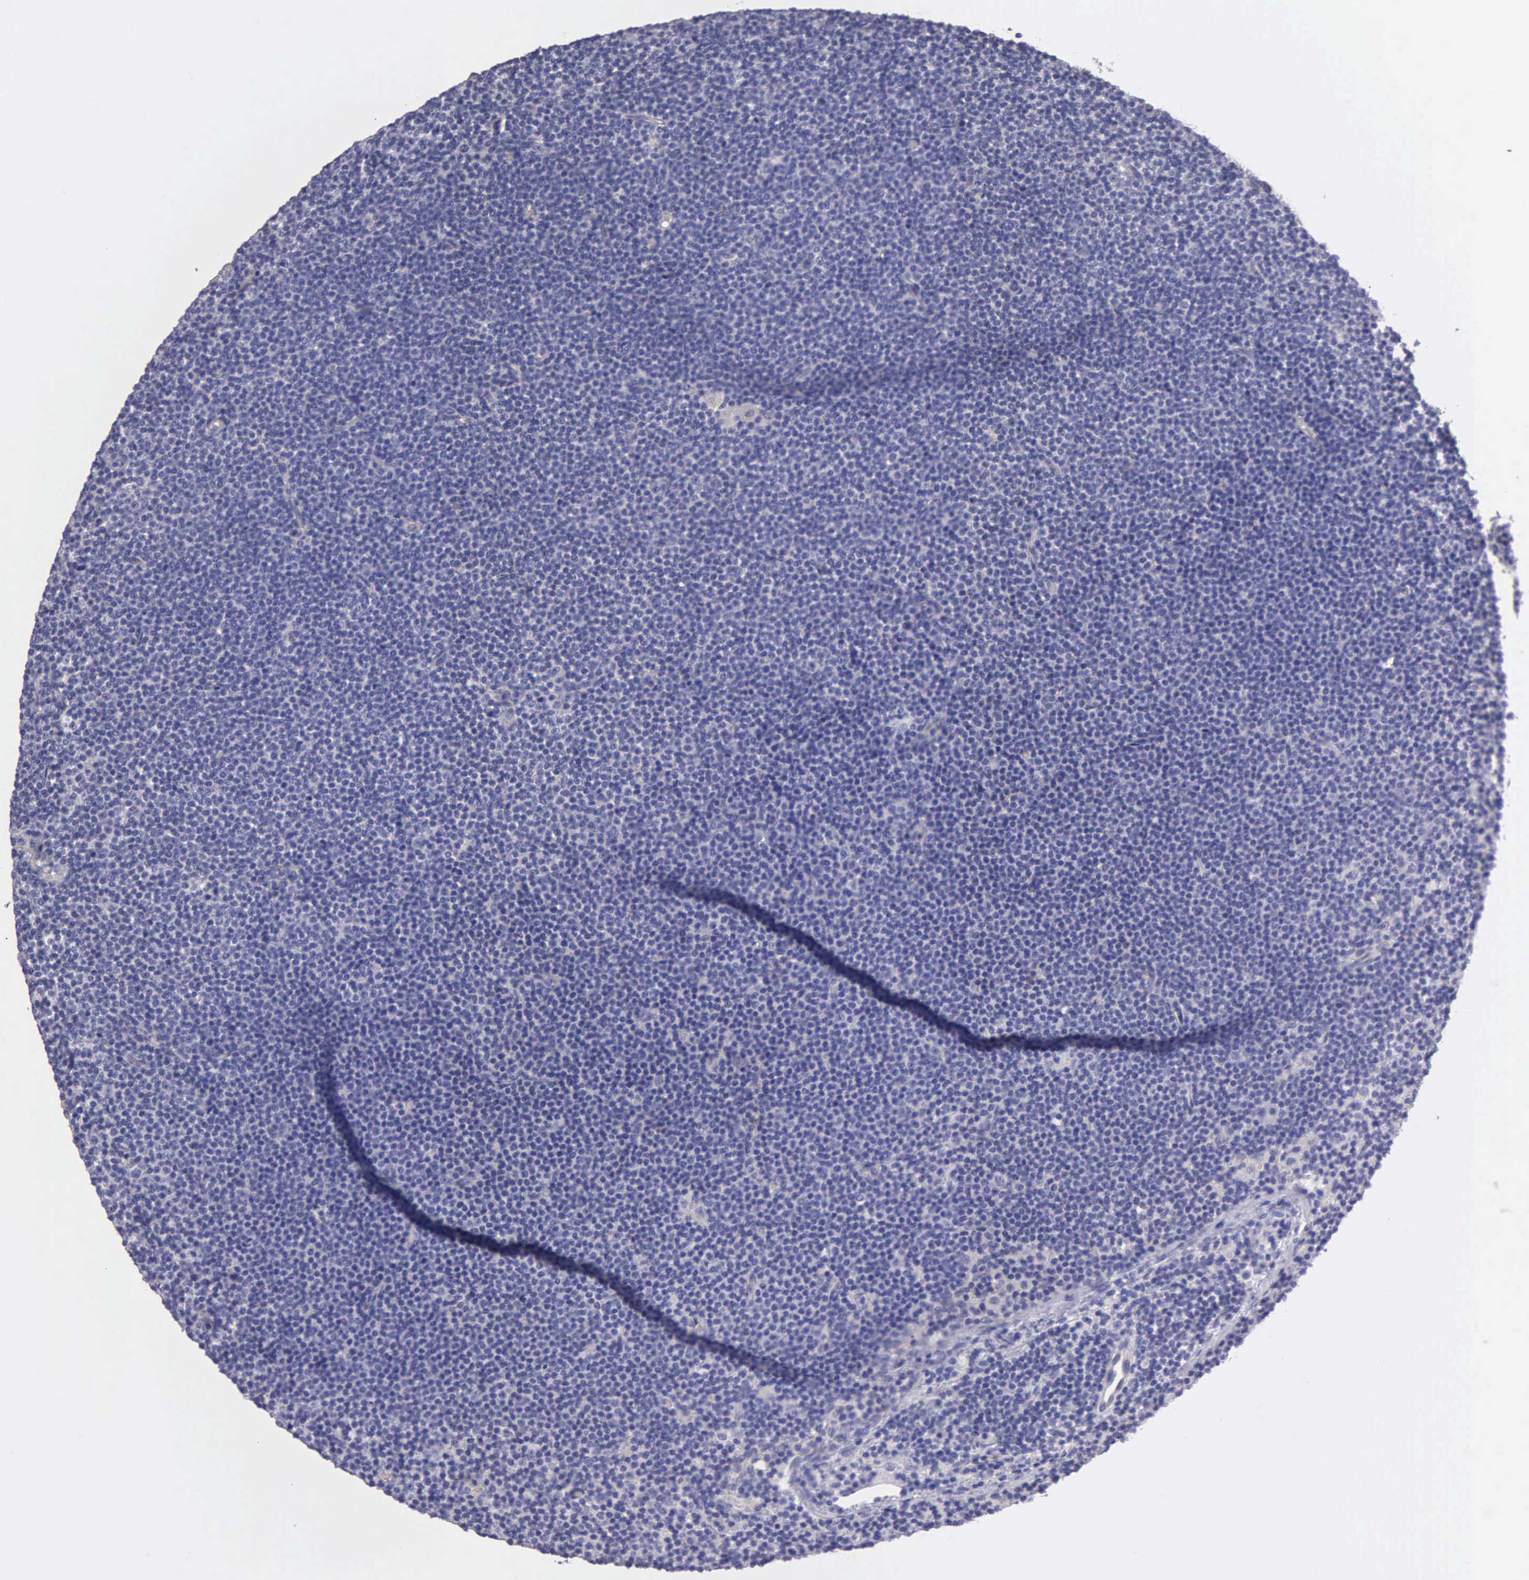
{"staining": {"intensity": "negative", "quantity": "none", "location": "none"}, "tissue": "lymphoma", "cell_type": "Tumor cells", "image_type": "cancer", "snomed": [{"axis": "morphology", "description": "Malignant lymphoma, non-Hodgkin's type, Low grade"}, {"axis": "topography", "description": "Lymph node"}], "caption": "Immunohistochemical staining of human lymphoma displays no significant expression in tumor cells.", "gene": "APP", "patient": {"sex": "female", "age": 69}}